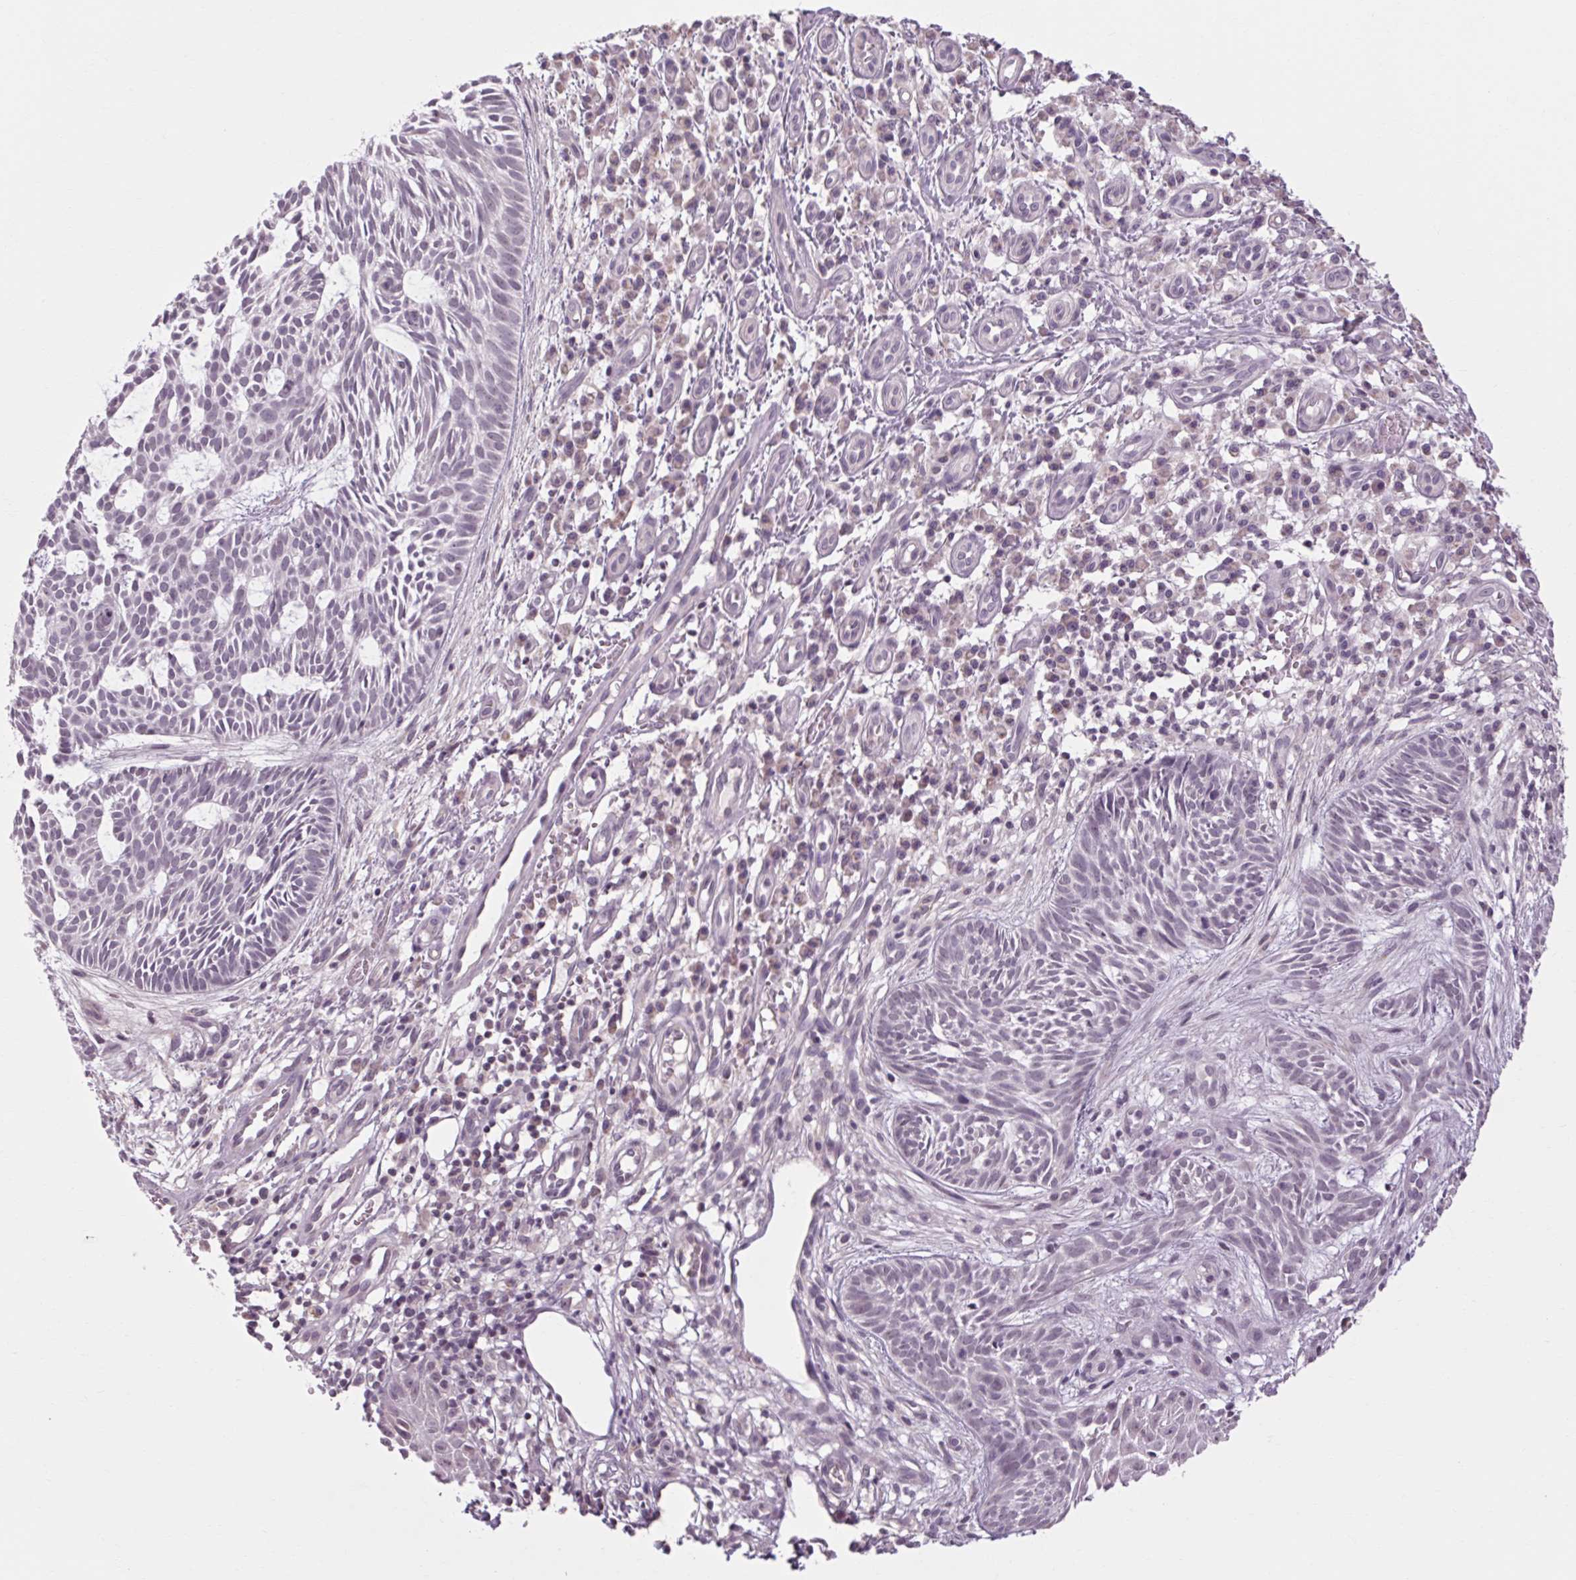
{"staining": {"intensity": "negative", "quantity": "none", "location": "none"}, "tissue": "skin cancer", "cell_type": "Tumor cells", "image_type": "cancer", "snomed": [{"axis": "morphology", "description": "Basal cell carcinoma"}, {"axis": "topography", "description": "Skin"}], "caption": "Basal cell carcinoma (skin) stained for a protein using IHC reveals no positivity tumor cells.", "gene": "KLHL40", "patient": {"sex": "male", "age": 59}}